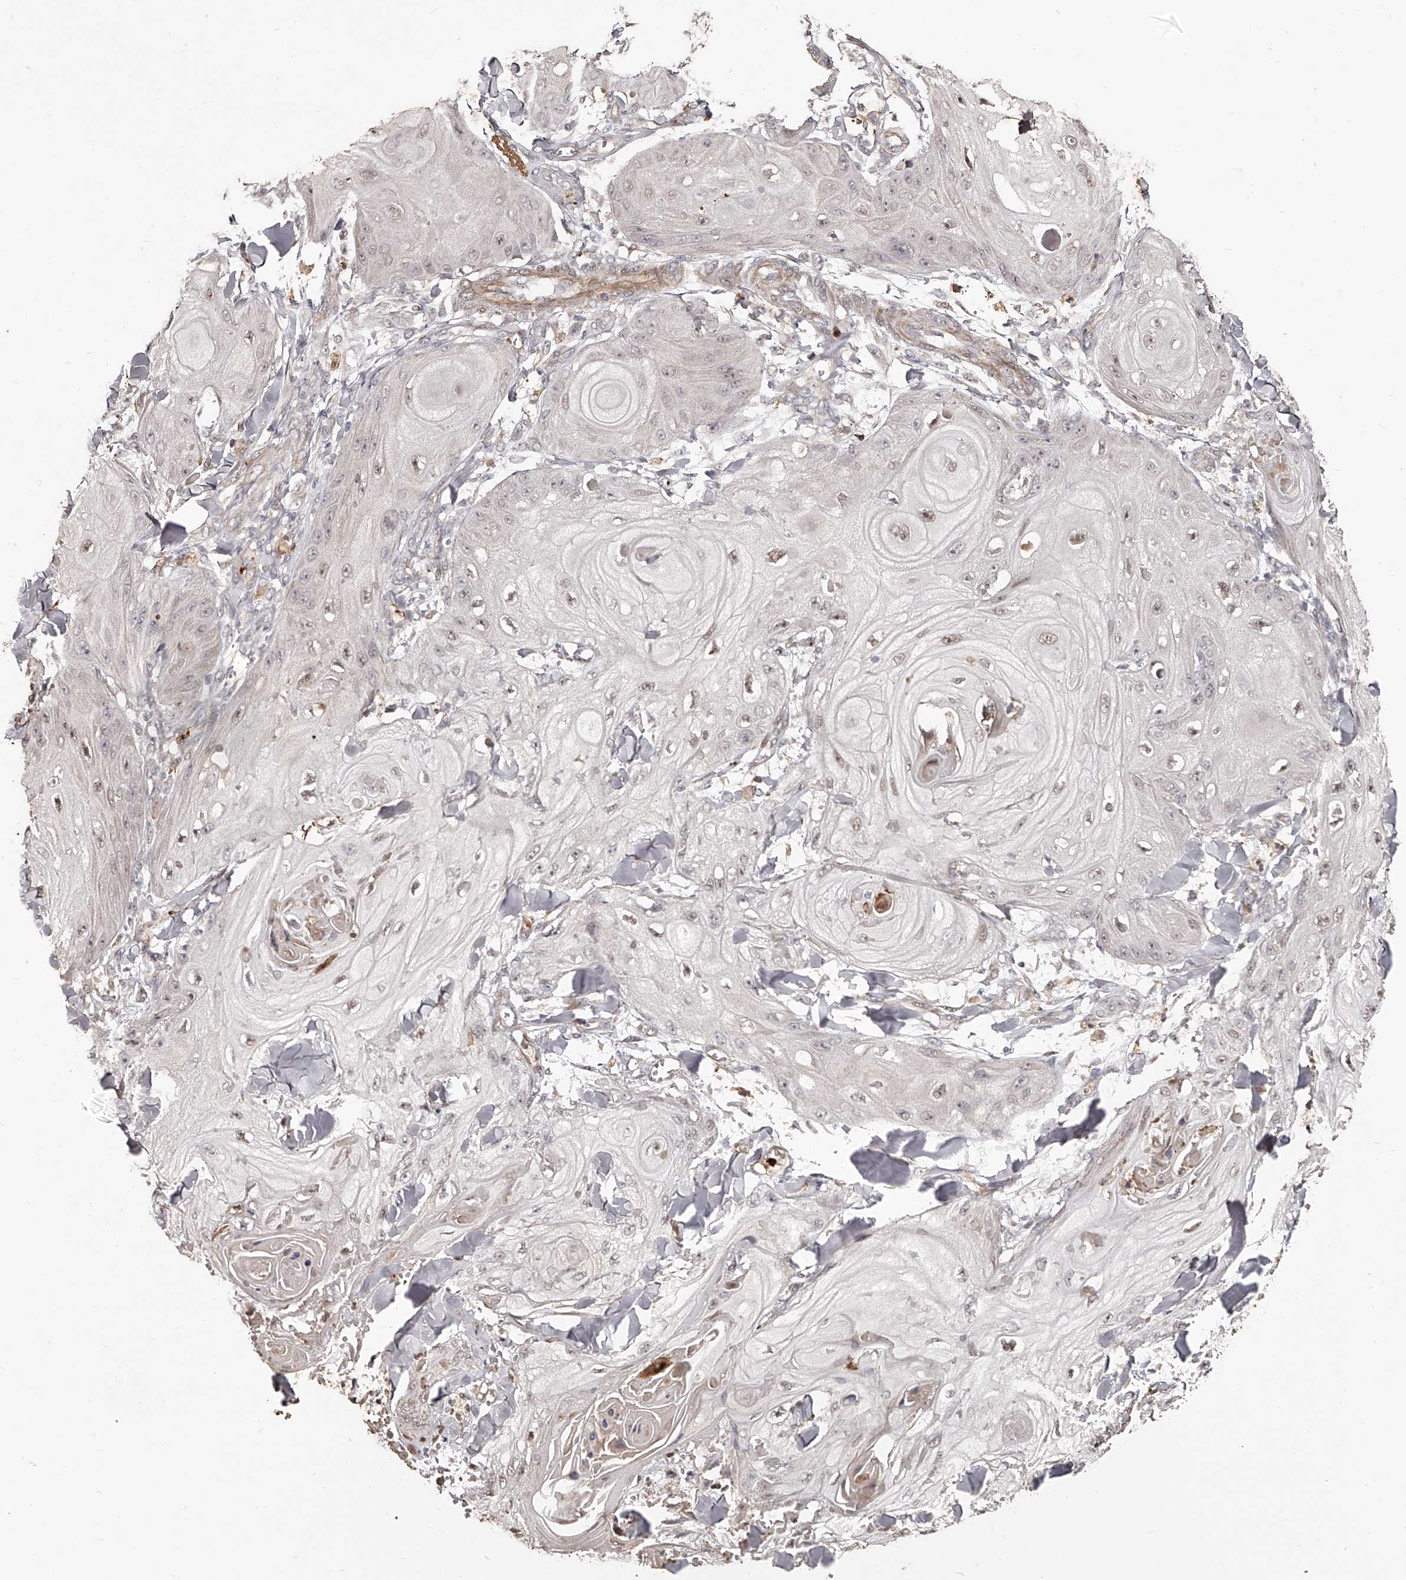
{"staining": {"intensity": "weak", "quantity": "<25%", "location": "nuclear"}, "tissue": "skin cancer", "cell_type": "Tumor cells", "image_type": "cancer", "snomed": [{"axis": "morphology", "description": "Squamous cell carcinoma, NOS"}, {"axis": "topography", "description": "Skin"}], "caption": "Skin squamous cell carcinoma was stained to show a protein in brown. There is no significant staining in tumor cells.", "gene": "URGCP", "patient": {"sex": "male", "age": 74}}